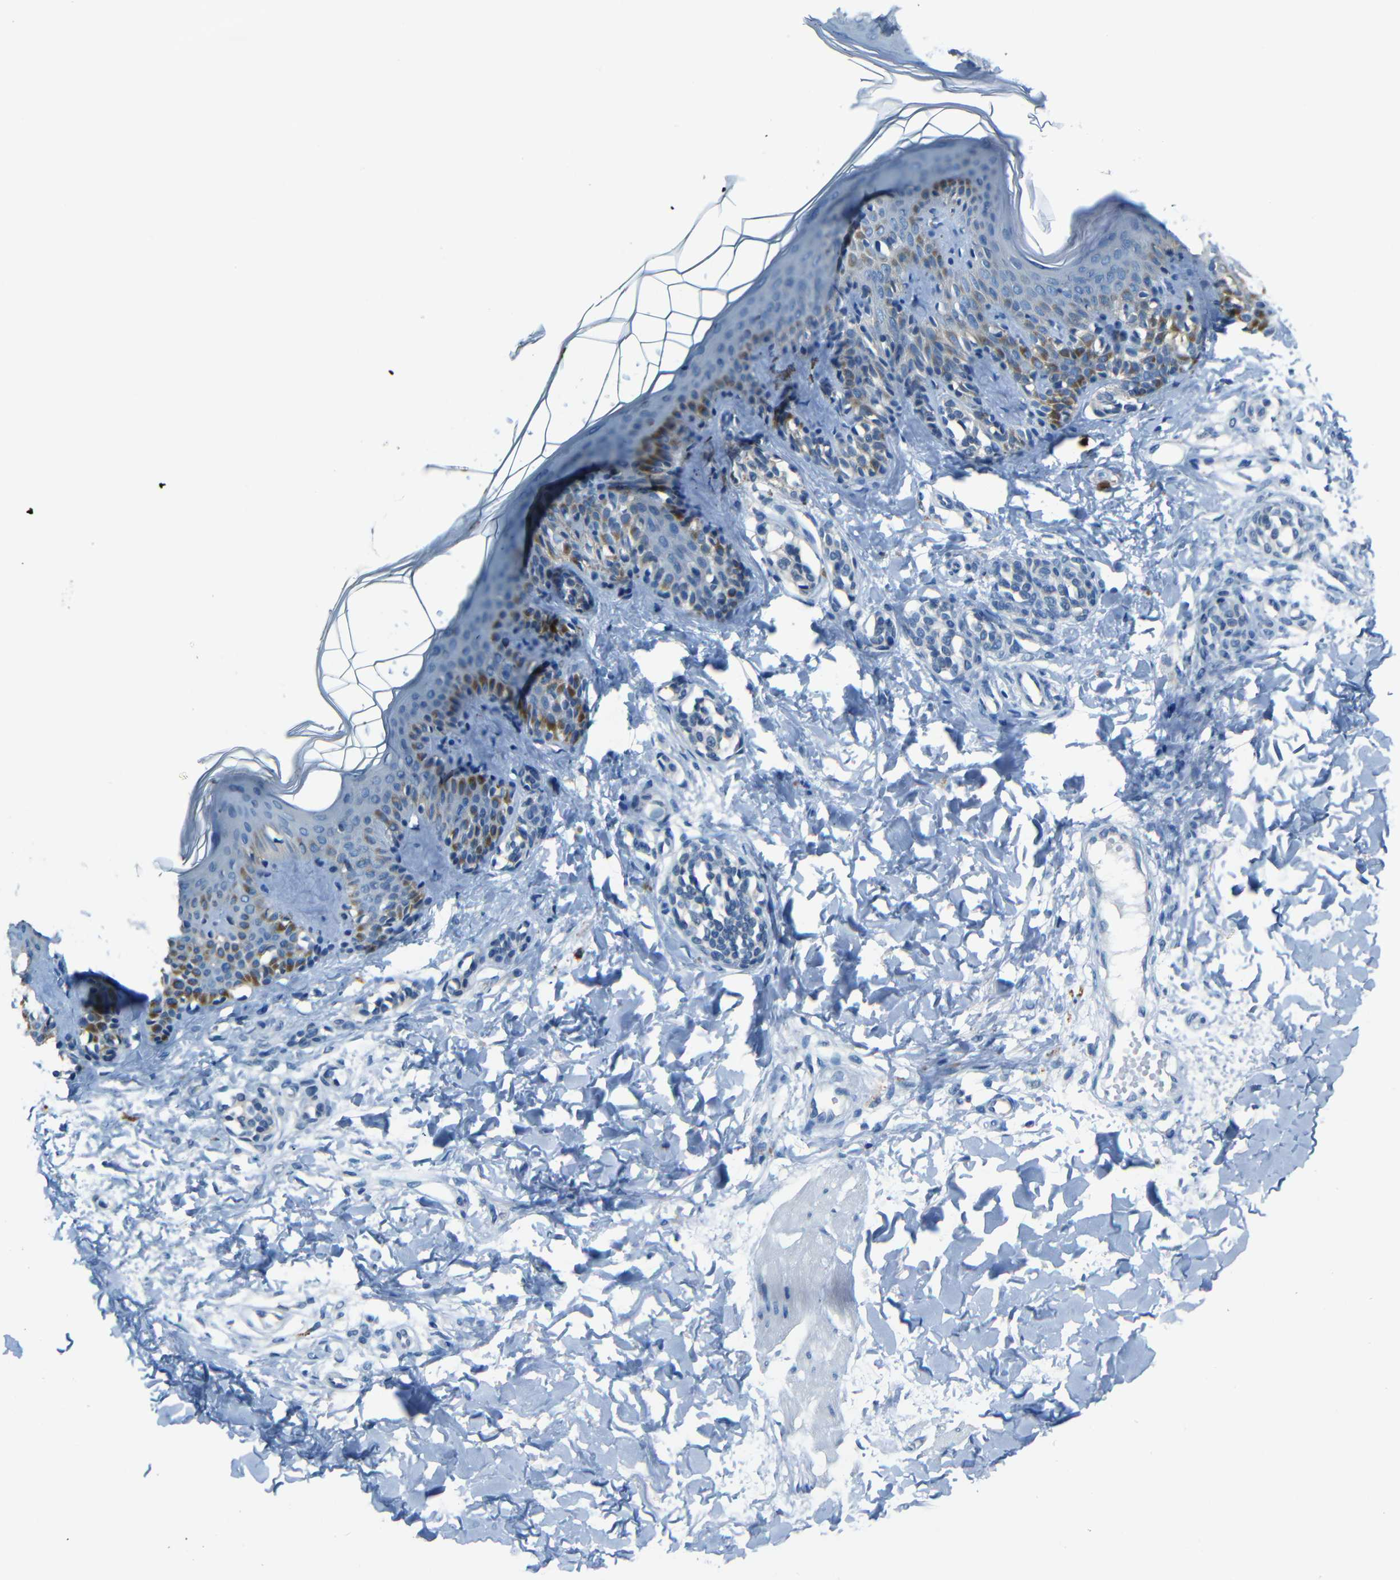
{"staining": {"intensity": "negative", "quantity": "none", "location": "none"}, "tissue": "skin", "cell_type": "Fibroblasts", "image_type": "normal", "snomed": [{"axis": "morphology", "description": "Normal tissue, NOS"}, {"axis": "topography", "description": "Skin"}], "caption": "High power microscopy image of an immunohistochemistry (IHC) histopathology image of normal skin, revealing no significant staining in fibroblasts. (Brightfield microscopy of DAB IHC at high magnification).", "gene": "ZMAT1", "patient": {"sex": "male", "age": 16}}